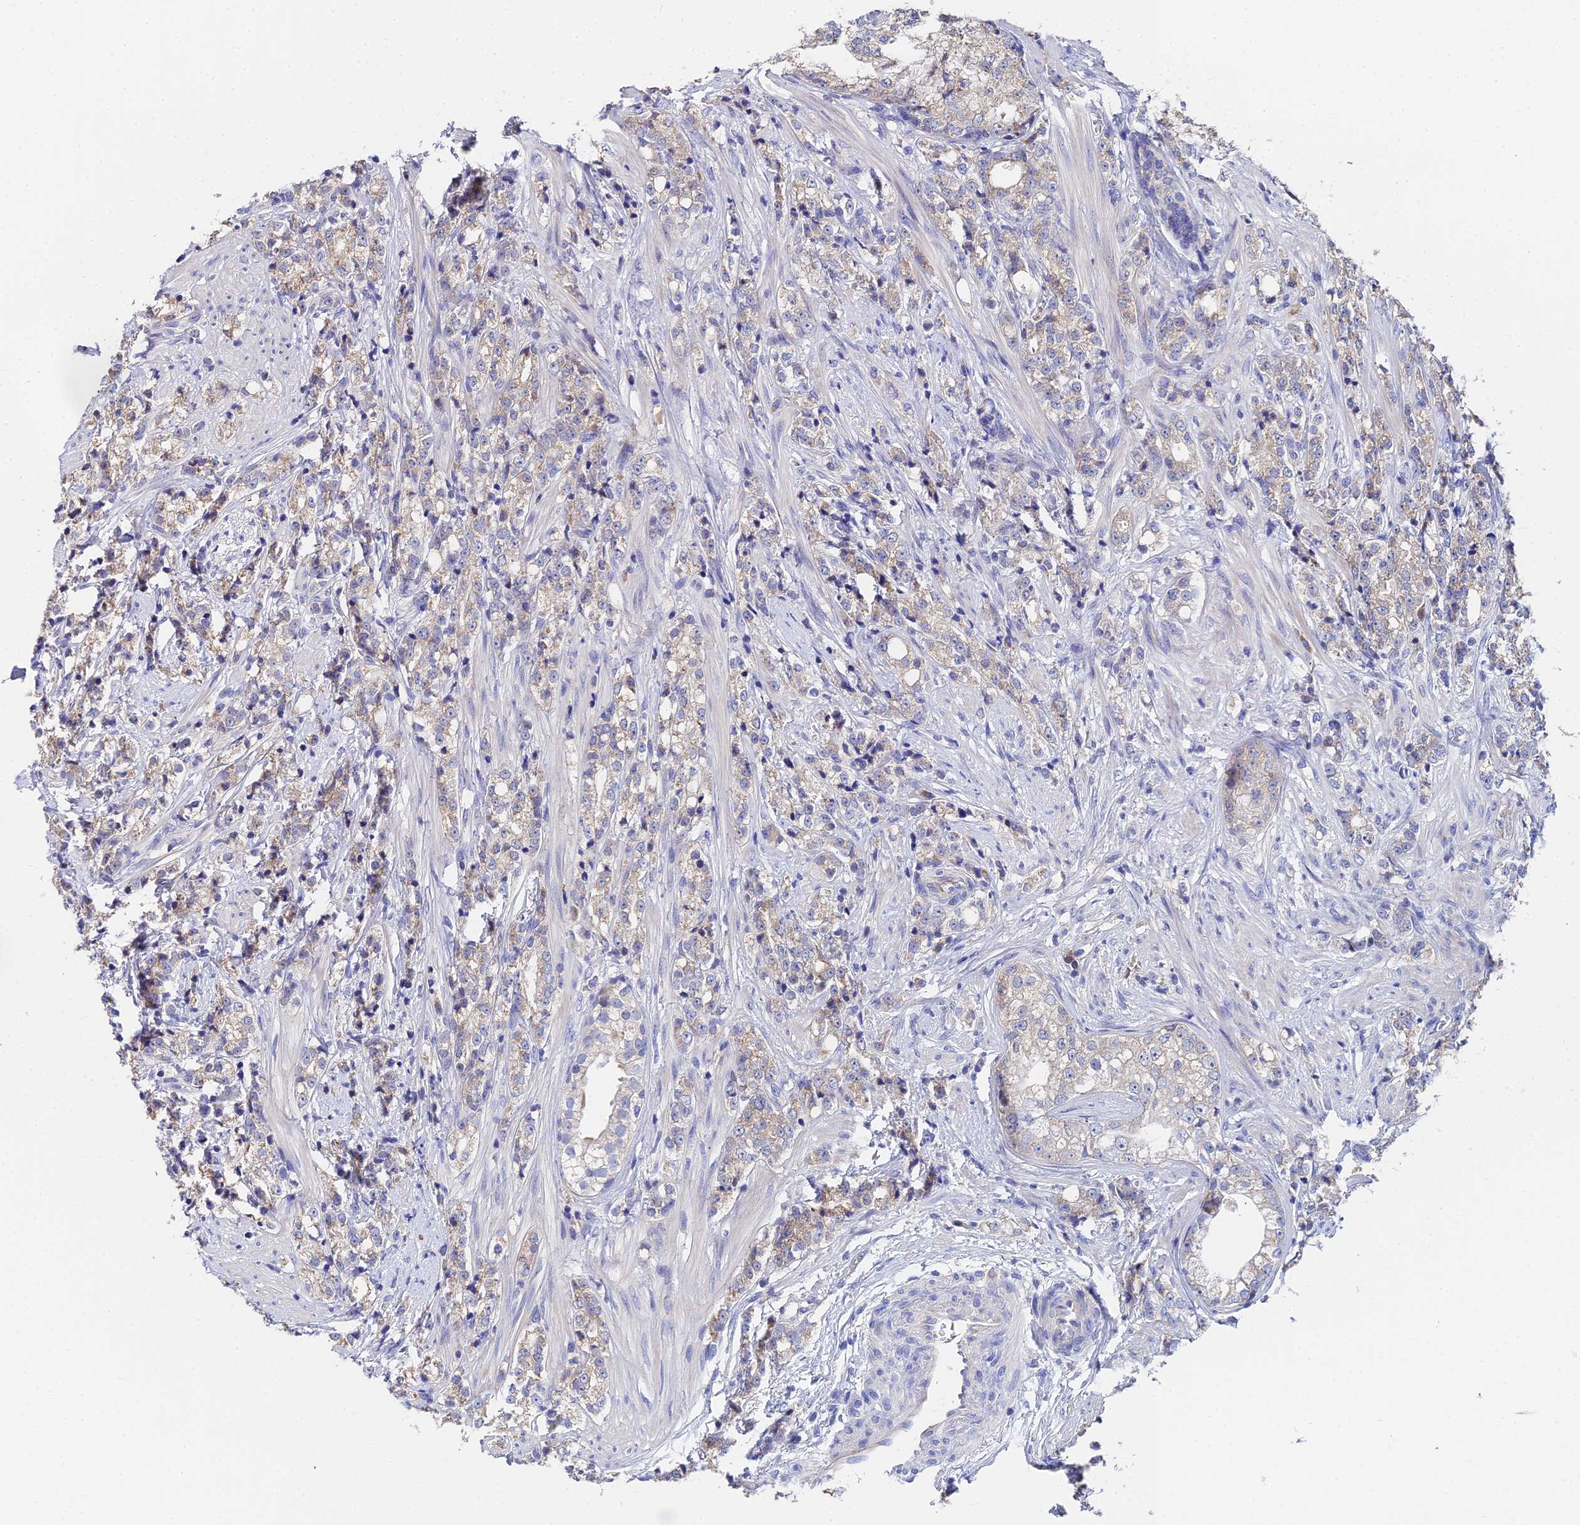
{"staining": {"intensity": "weak", "quantity": ">75%", "location": "cytoplasmic/membranous"}, "tissue": "prostate cancer", "cell_type": "Tumor cells", "image_type": "cancer", "snomed": [{"axis": "morphology", "description": "Adenocarcinoma, High grade"}, {"axis": "topography", "description": "Prostate"}], "caption": "Immunohistochemical staining of human prostate cancer demonstrates low levels of weak cytoplasmic/membranous protein expression in approximately >75% of tumor cells.", "gene": "UBE2L3", "patient": {"sex": "male", "age": 69}}